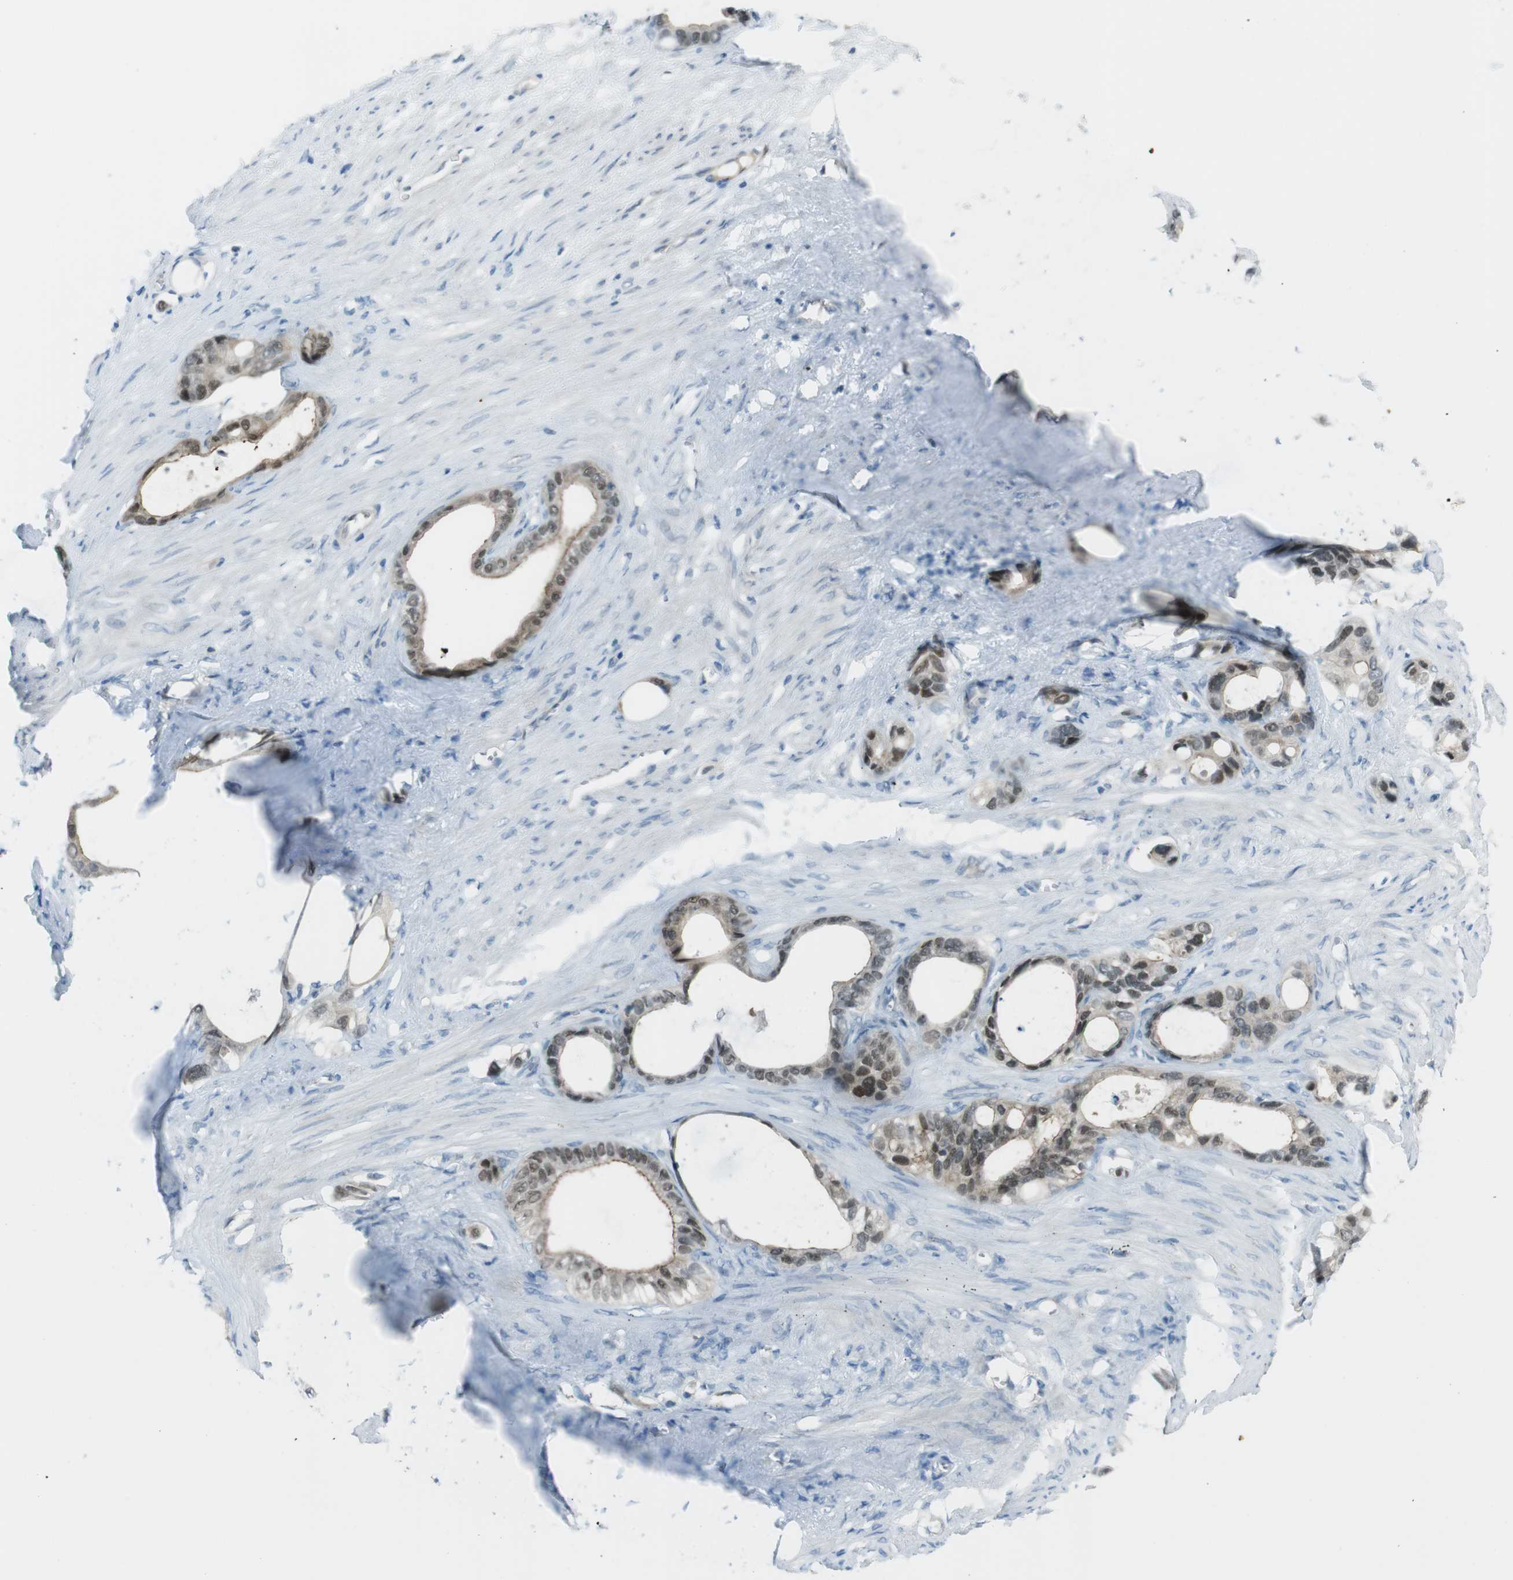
{"staining": {"intensity": "moderate", "quantity": ">75%", "location": "nuclear"}, "tissue": "stomach cancer", "cell_type": "Tumor cells", "image_type": "cancer", "snomed": [{"axis": "morphology", "description": "Adenocarcinoma, NOS"}, {"axis": "topography", "description": "Stomach"}], "caption": "Immunohistochemistry (IHC) staining of stomach cancer (adenocarcinoma), which demonstrates medium levels of moderate nuclear staining in approximately >75% of tumor cells indicating moderate nuclear protein positivity. The staining was performed using DAB (brown) for protein detection and nuclei were counterstained in hematoxylin (blue).", "gene": "ZDHHC20", "patient": {"sex": "female", "age": 75}}